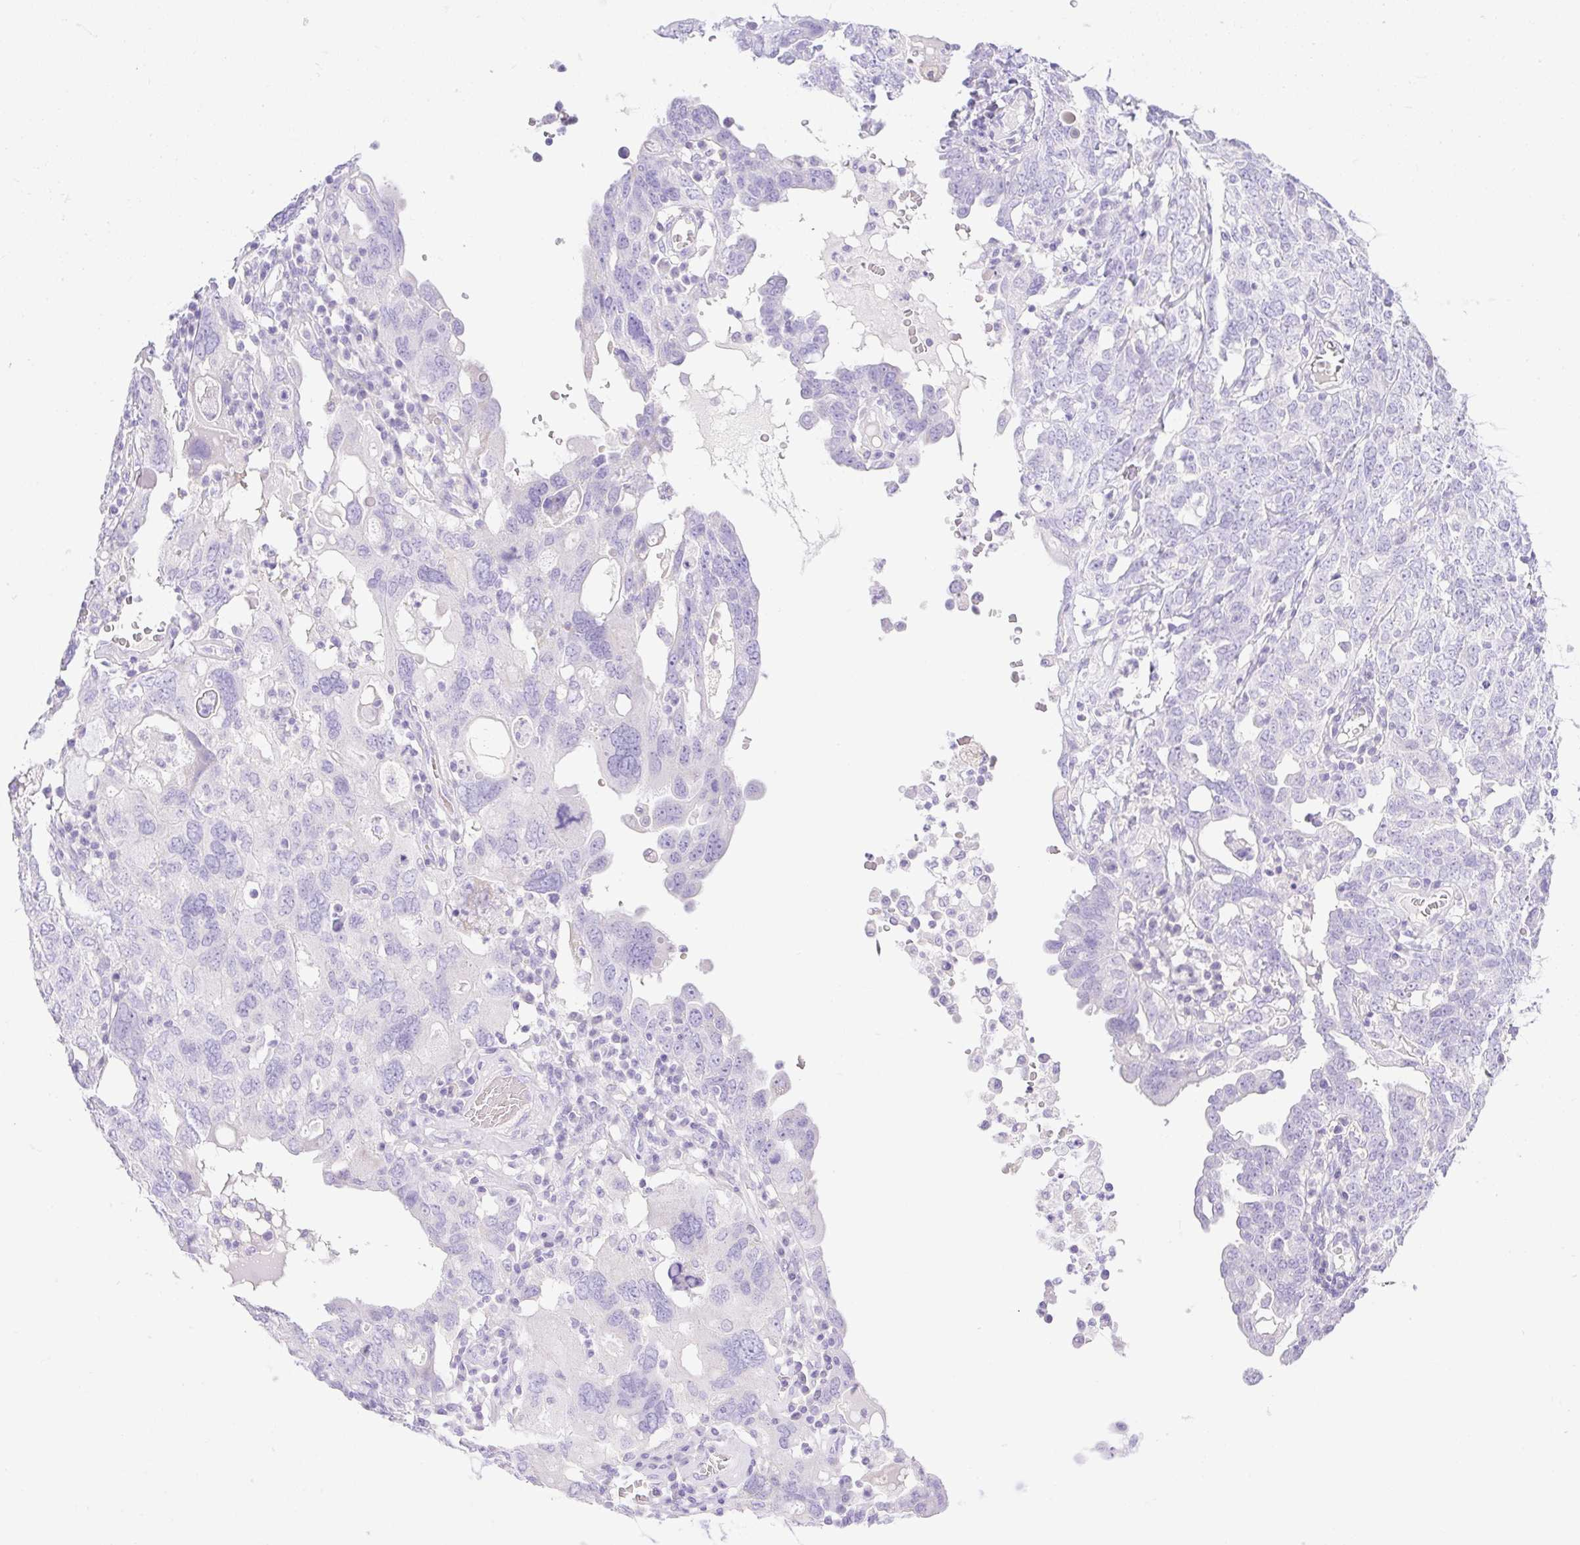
{"staining": {"intensity": "negative", "quantity": "none", "location": "none"}, "tissue": "ovarian cancer", "cell_type": "Tumor cells", "image_type": "cancer", "snomed": [{"axis": "morphology", "description": "Carcinoma, endometroid"}, {"axis": "topography", "description": "Ovary"}], "caption": "Immunohistochemistry (IHC) of human ovarian endometroid carcinoma reveals no positivity in tumor cells.", "gene": "CDX1", "patient": {"sex": "female", "age": 62}}